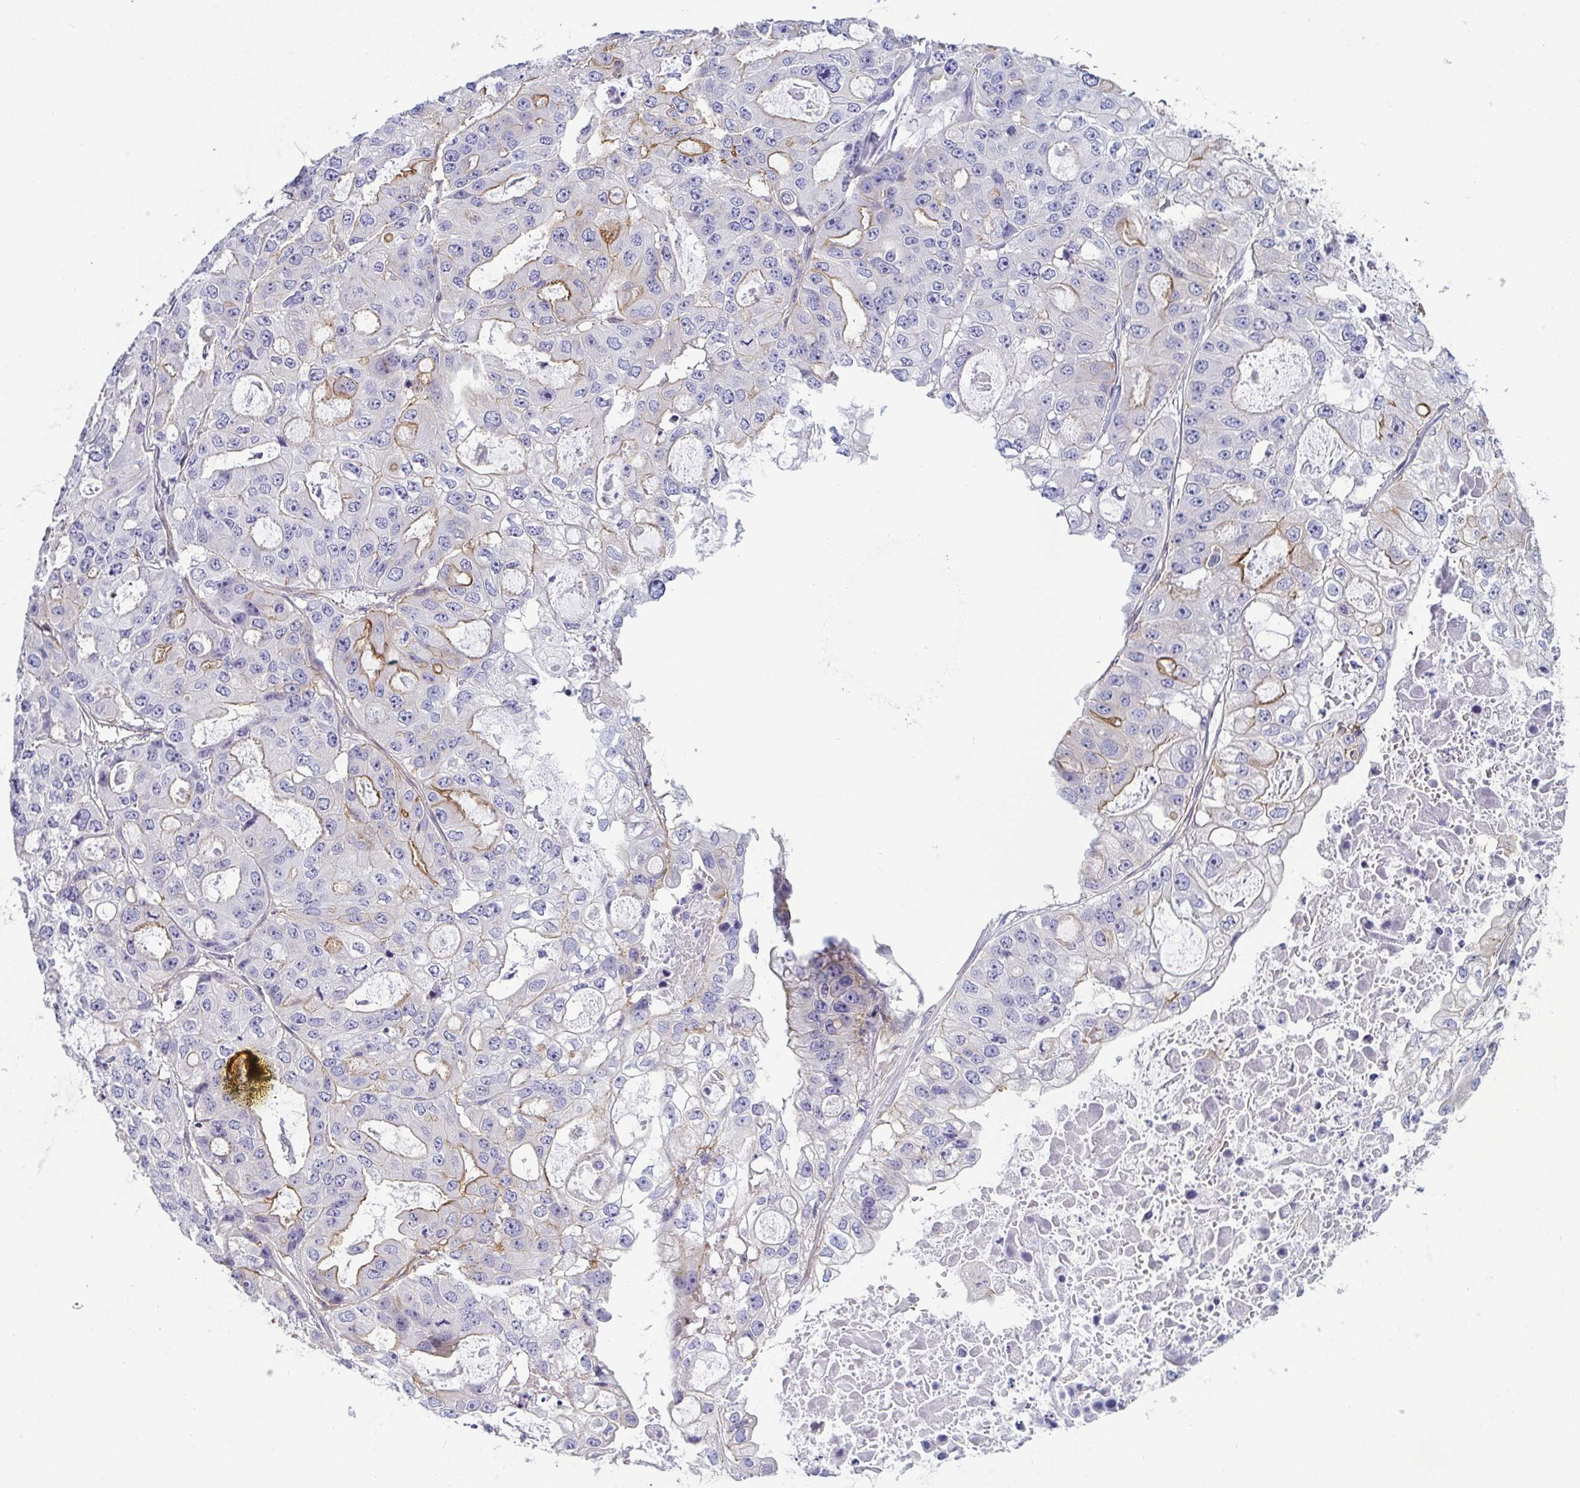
{"staining": {"intensity": "moderate", "quantity": "<25%", "location": "cytoplasmic/membranous"}, "tissue": "ovarian cancer", "cell_type": "Tumor cells", "image_type": "cancer", "snomed": [{"axis": "morphology", "description": "Cystadenocarcinoma, serous, NOS"}, {"axis": "topography", "description": "Ovary"}], "caption": "Protein expression analysis of human ovarian cancer (serous cystadenocarcinoma) reveals moderate cytoplasmic/membranous expression in approximately <25% of tumor cells.", "gene": "LIMA1", "patient": {"sex": "female", "age": 56}}